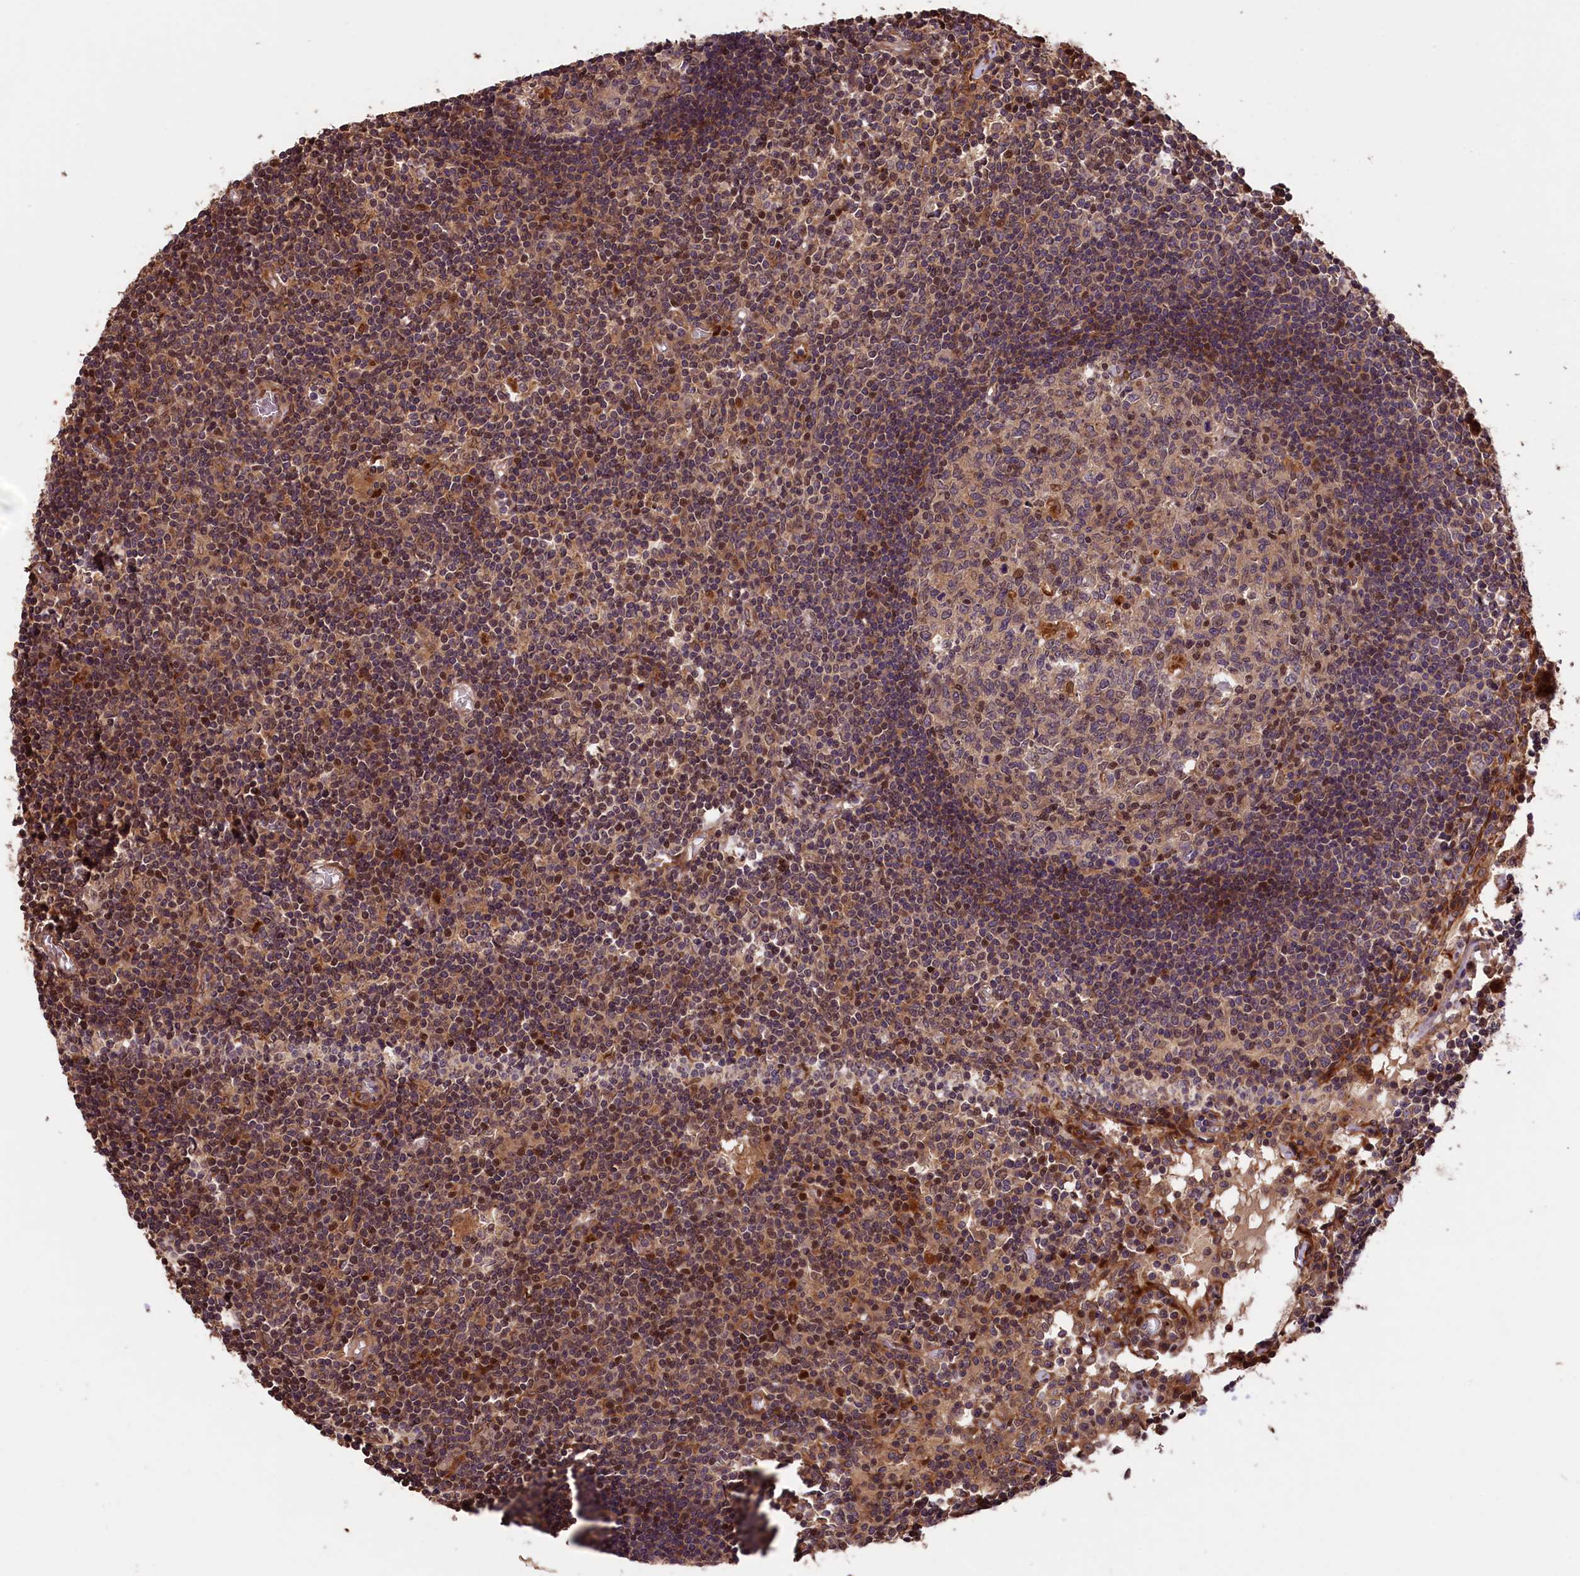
{"staining": {"intensity": "moderate", "quantity": "25%-75%", "location": "cytoplasmic/membranous,nuclear"}, "tissue": "lymph node", "cell_type": "Germinal center cells", "image_type": "normal", "snomed": [{"axis": "morphology", "description": "Normal tissue, NOS"}, {"axis": "topography", "description": "Lymph node"}], "caption": "Immunohistochemistry (IHC) photomicrograph of normal lymph node: human lymph node stained using immunohistochemistry (IHC) displays medium levels of moderate protein expression localized specifically in the cytoplasmic/membranous,nuclear of germinal center cells, appearing as a cytoplasmic/membranous,nuclear brown color.", "gene": "DNAJB9", "patient": {"sex": "female", "age": 55}}